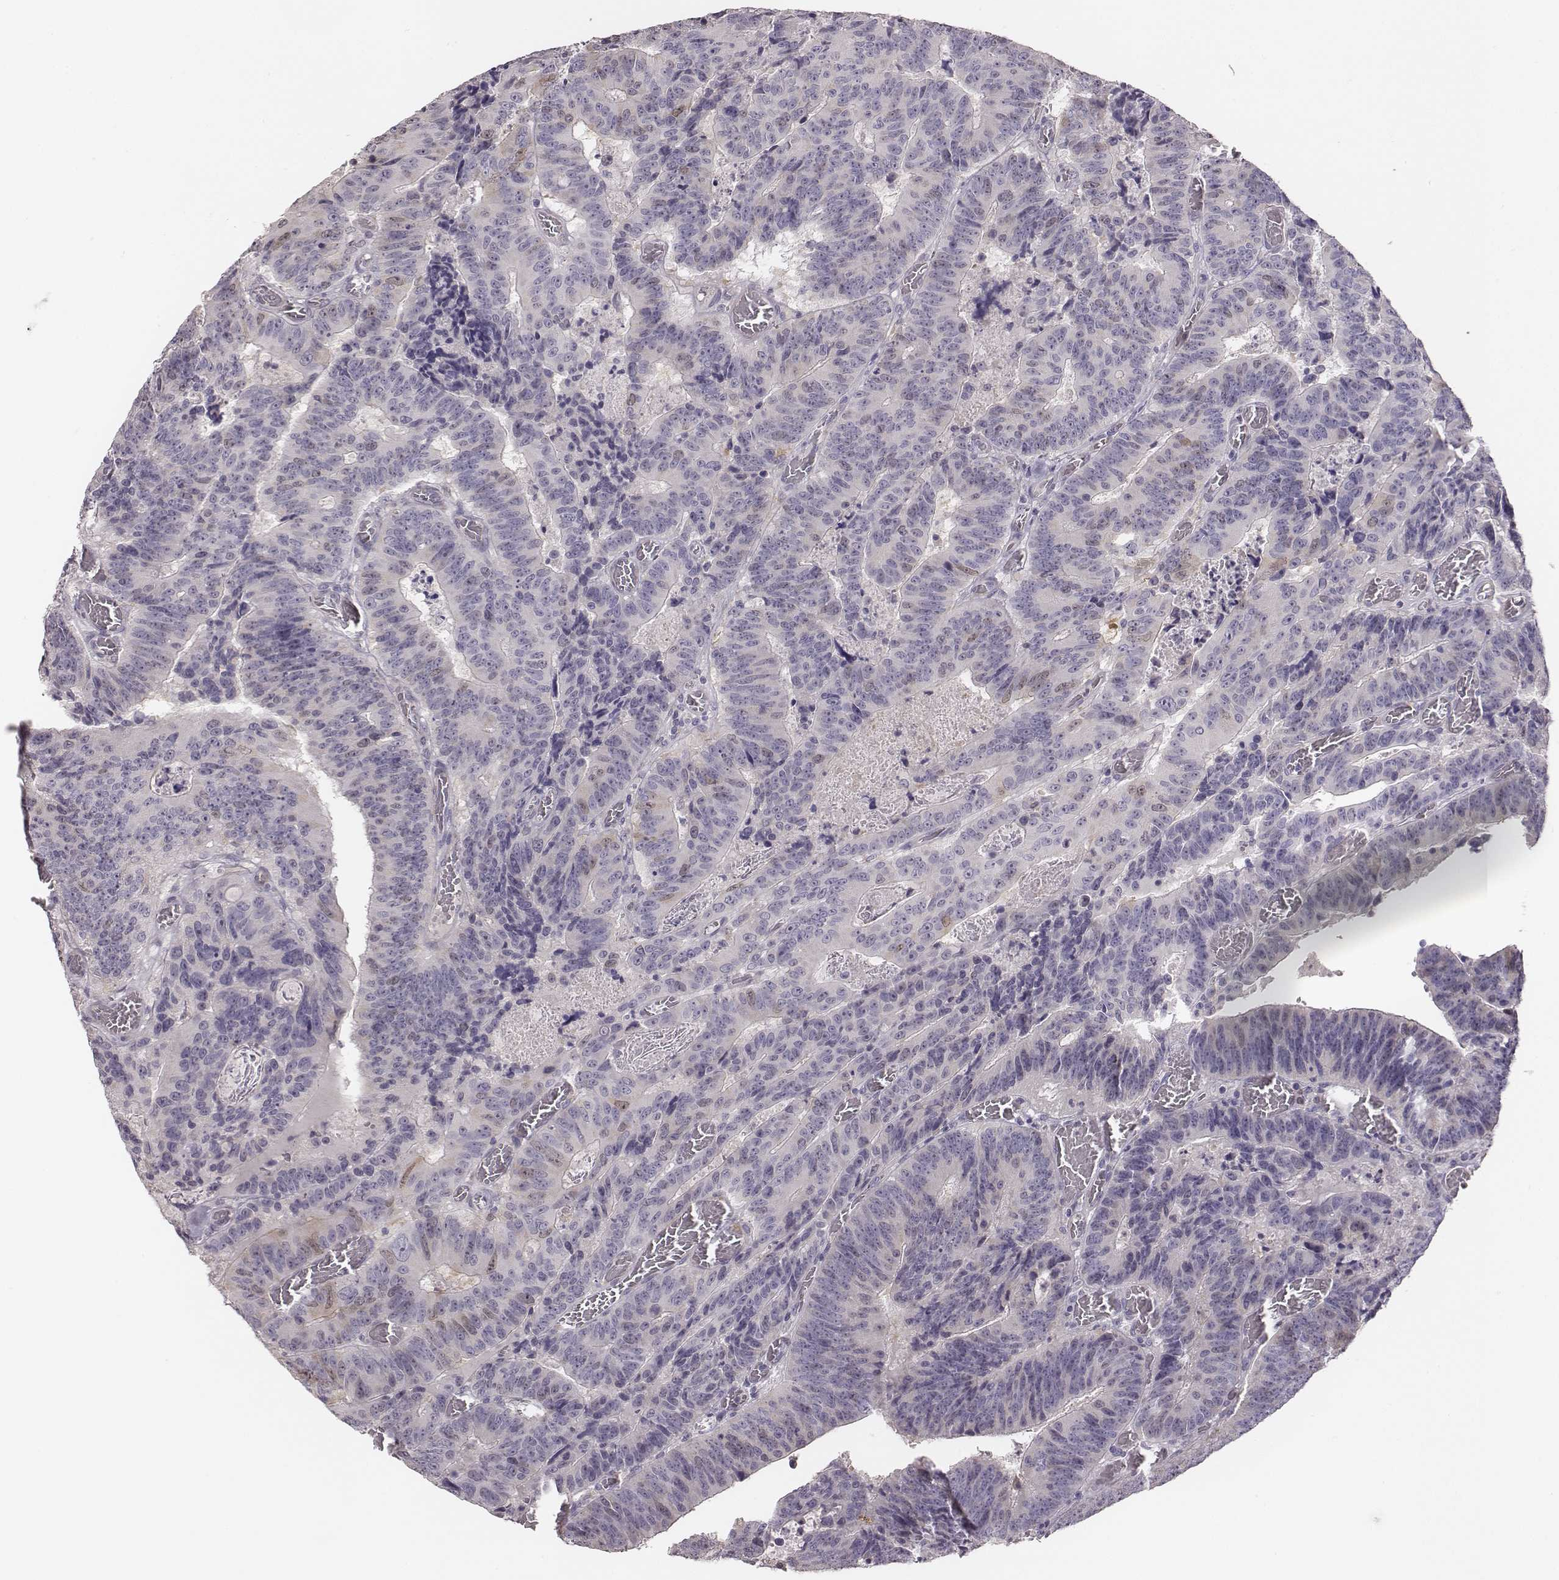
{"staining": {"intensity": "negative", "quantity": "none", "location": "none"}, "tissue": "colorectal cancer", "cell_type": "Tumor cells", "image_type": "cancer", "snomed": [{"axis": "morphology", "description": "Adenocarcinoma, NOS"}, {"axis": "topography", "description": "Colon"}], "caption": "Colorectal cancer stained for a protein using immunohistochemistry (IHC) shows no expression tumor cells.", "gene": "PBK", "patient": {"sex": "female", "age": 82}}